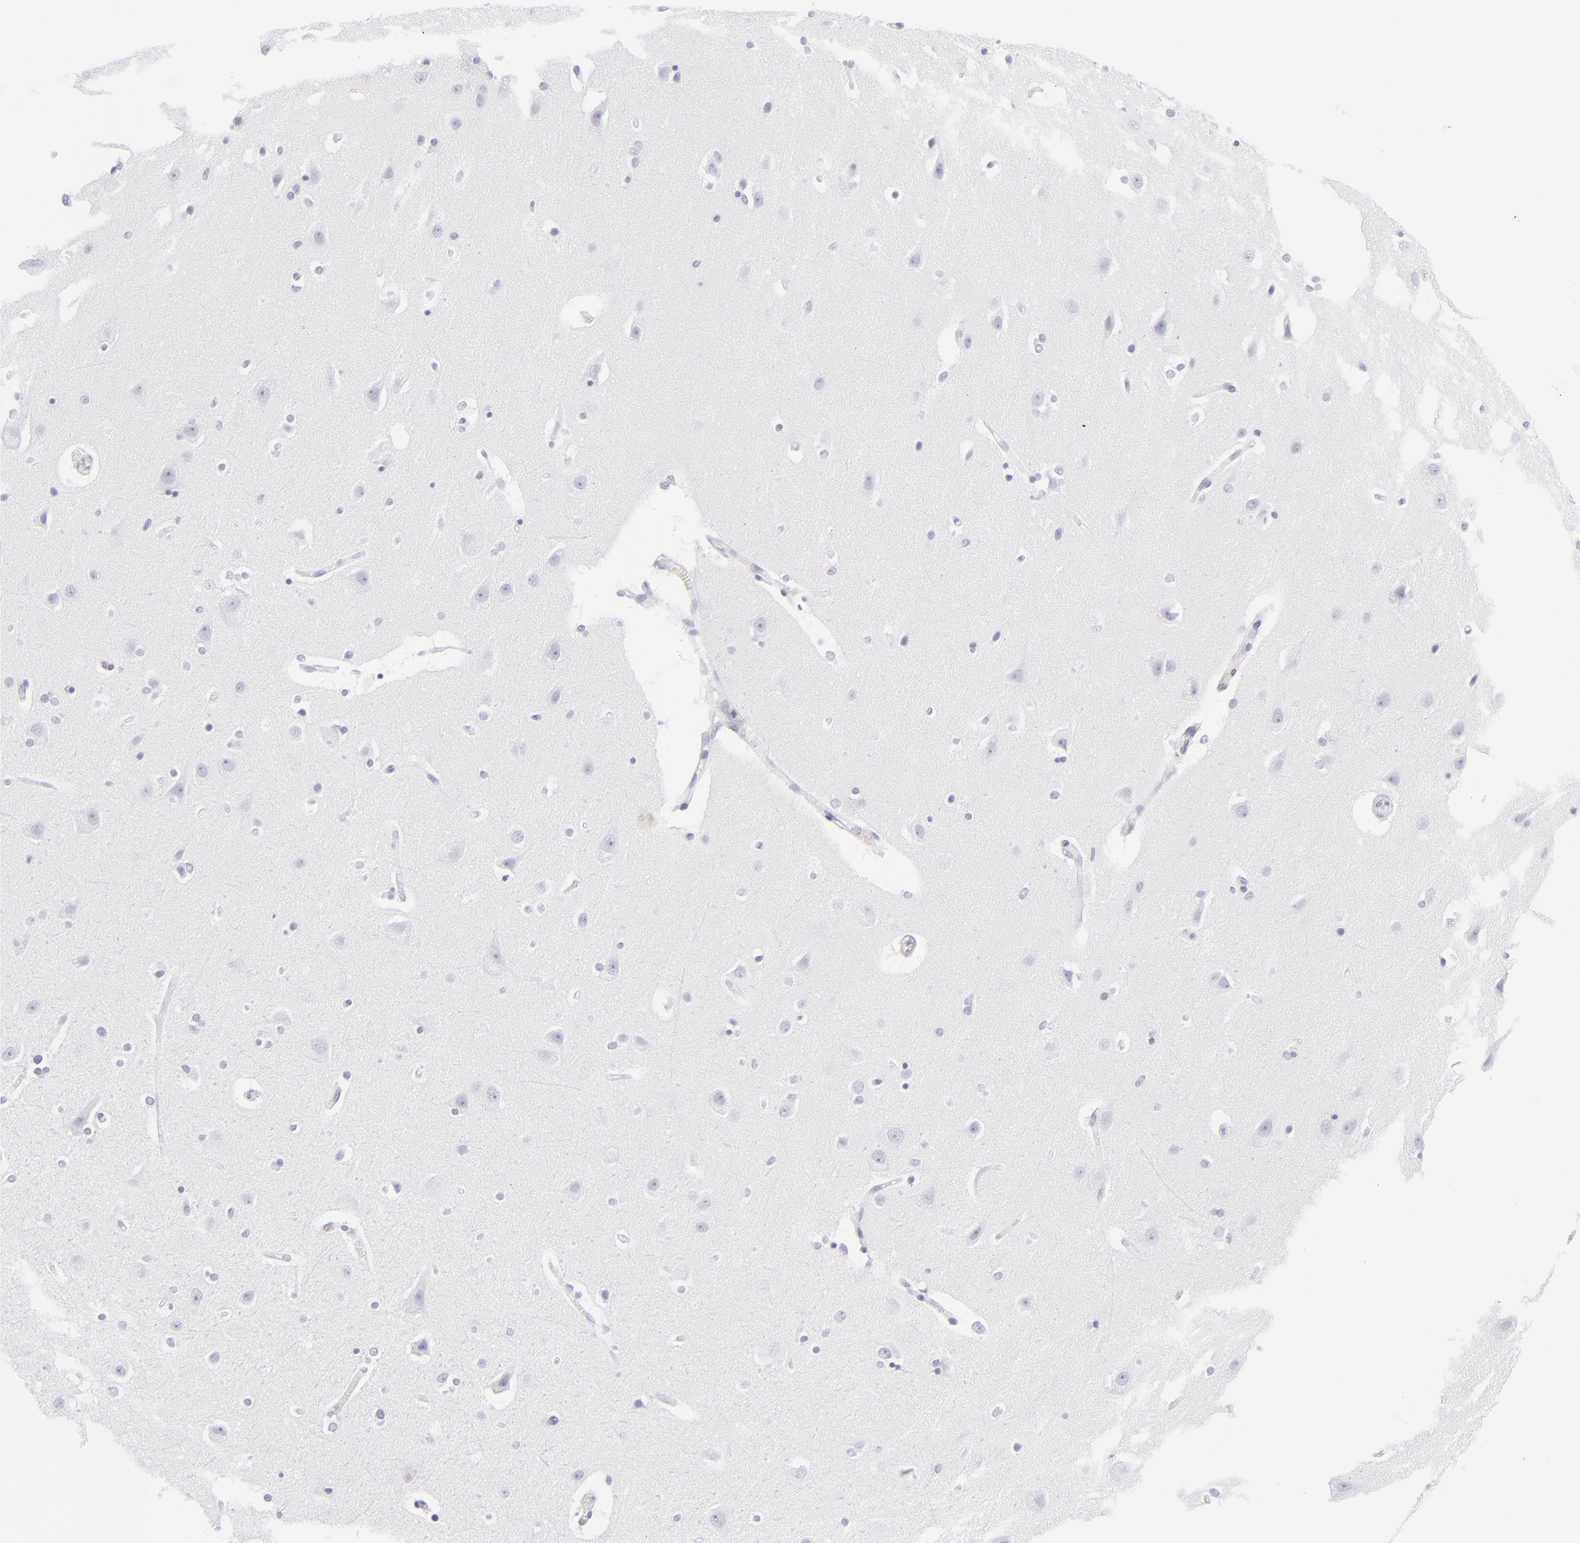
{"staining": {"intensity": "negative", "quantity": "none", "location": "none"}, "tissue": "caudate", "cell_type": "Glial cells", "image_type": "normal", "snomed": [{"axis": "morphology", "description": "Normal tissue, NOS"}, {"axis": "topography", "description": "Lateral ventricle wall"}], "caption": "Normal caudate was stained to show a protein in brown. There is no significant staining in glial cells.", "gene": "FCER2", "patient": {"sex": "female", "age": 54}}